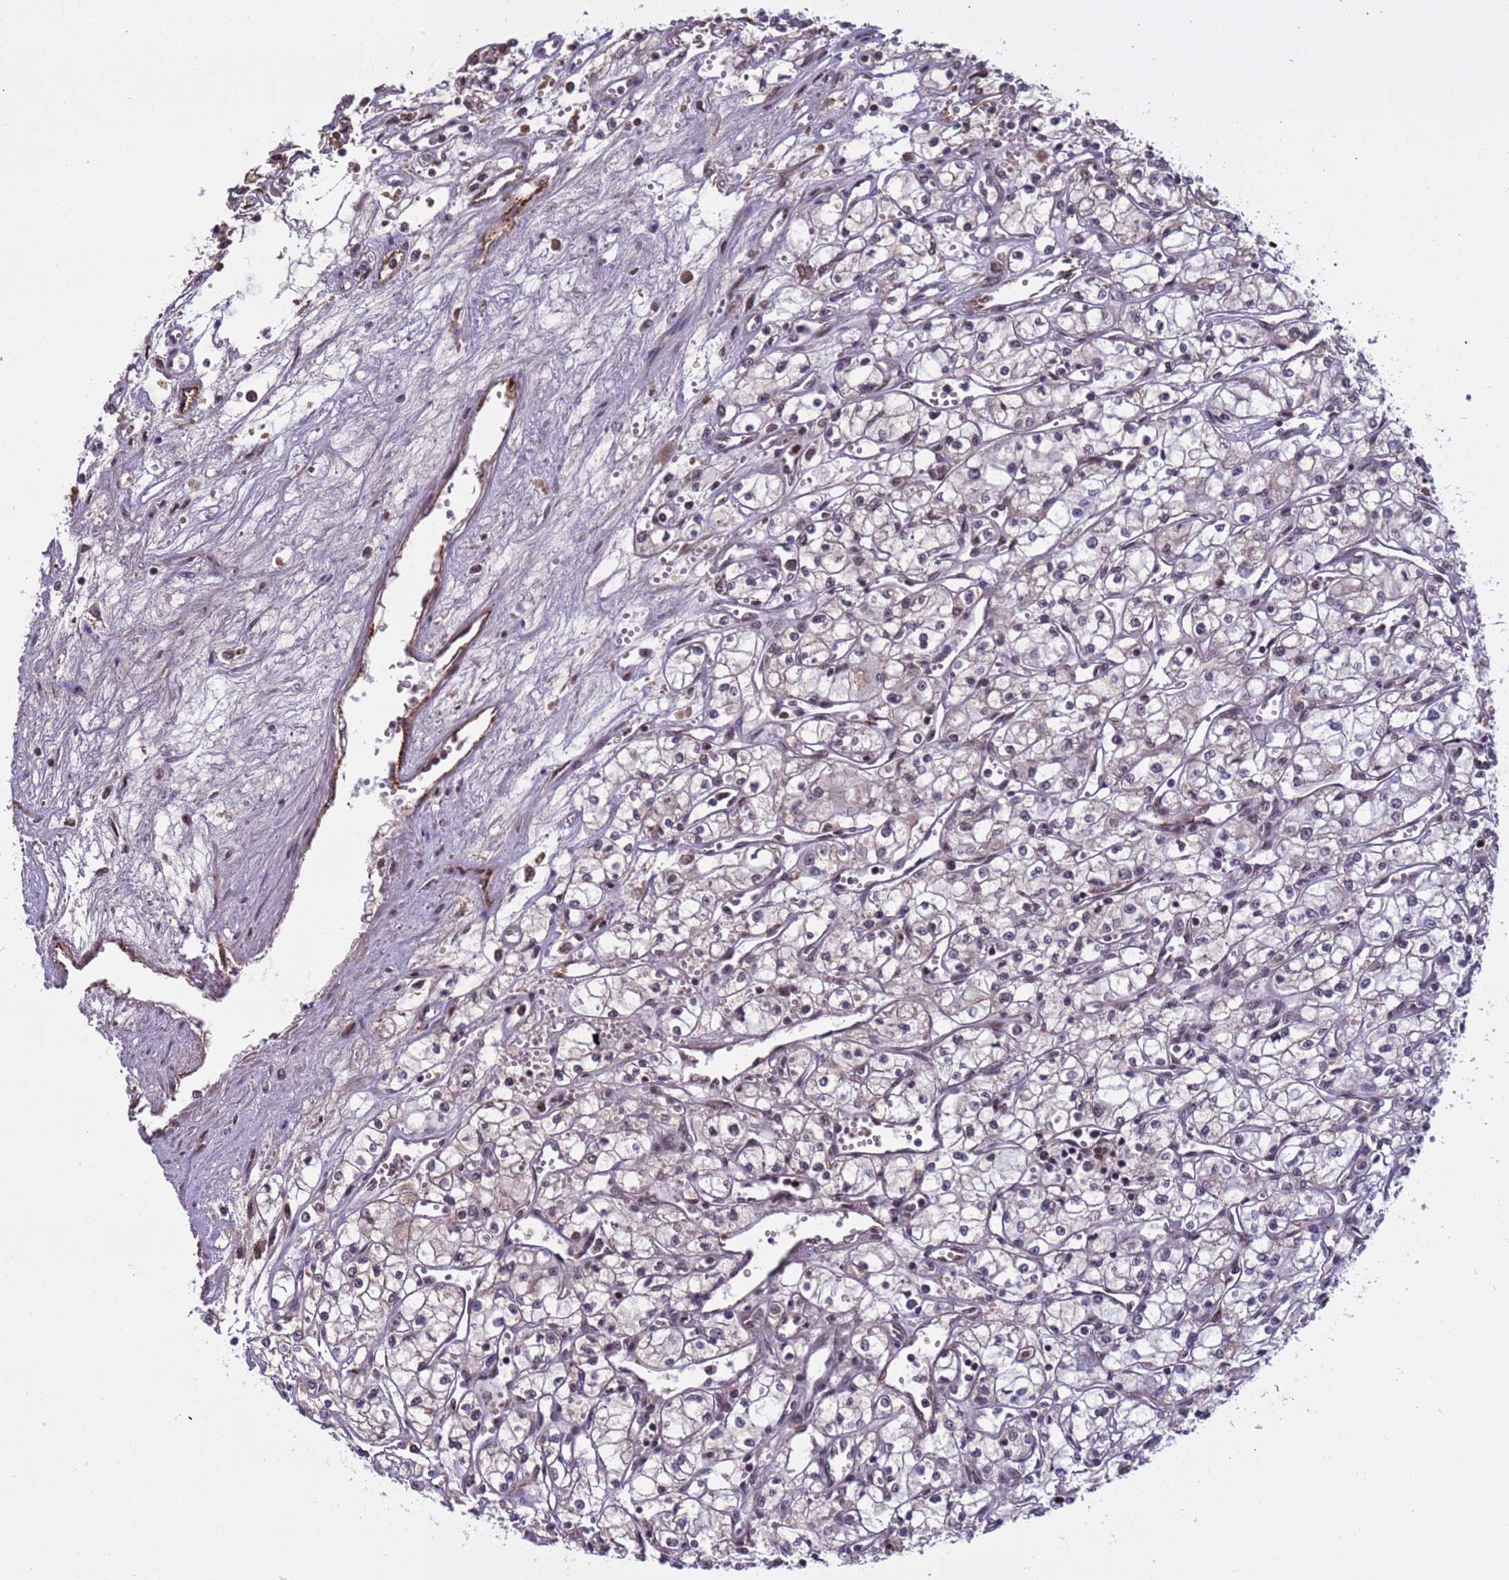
{"staining": {"intensity": "moderate", "quantity": "<25%", "location": "nuclear"}, "tissue": "renal cancer", "cell_type": "Tumor cells", "image_type": "cancer", "snomed": [{"axis": "morphology", "description": "Adenocarcinoma, NOS"}, {"axis": "topography", "description": "Kidney"}], "caption": "Adenocarcinoma (renal) stained with a protein marker reveals moderate staining in tumor cells.", "gene": "SRRT", "patient": {"sex": "male", "age": 59}}